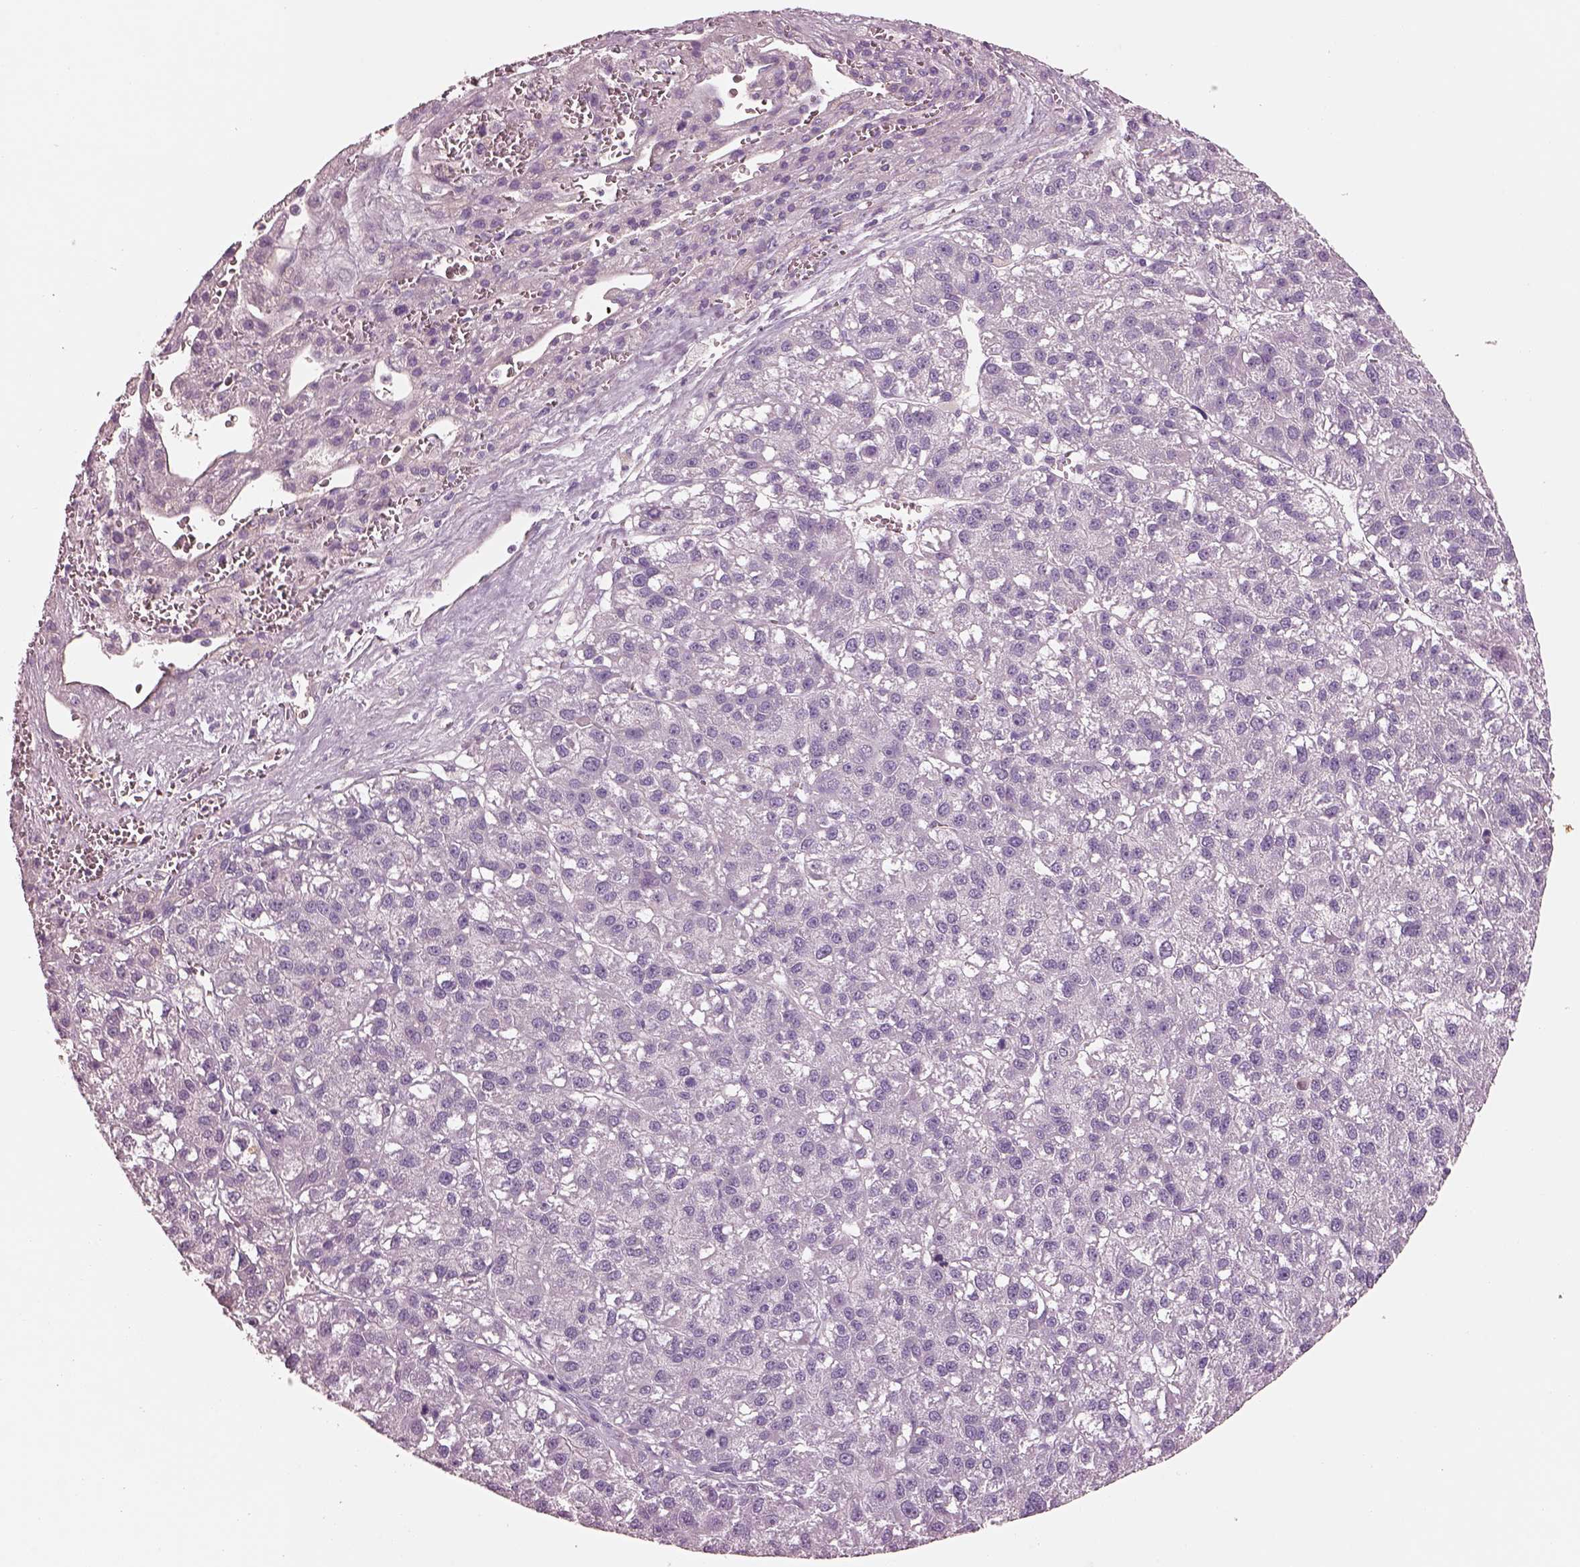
{"staining": {"intensity": "negative", "quantity": "none", "location": "none"}, "tissue": "liver cancer", "cell_type": "Tumor cells", "image_type": "cancer", "snomed": [{"axis": "morphology", "description": "Carcinoma, Hepatocellular, NOS"}, {"axis": "topography", "description": "Liver"}], "caption": "This histopathology image is of liver cancer stained with immunohistochemistry (IHC) to label a protein in brown with the nuclei are counter-stained blue. There is no expression in tumor cells.", "gene": "IGLL1", "patient": {"sex": "female", "age": 70}}